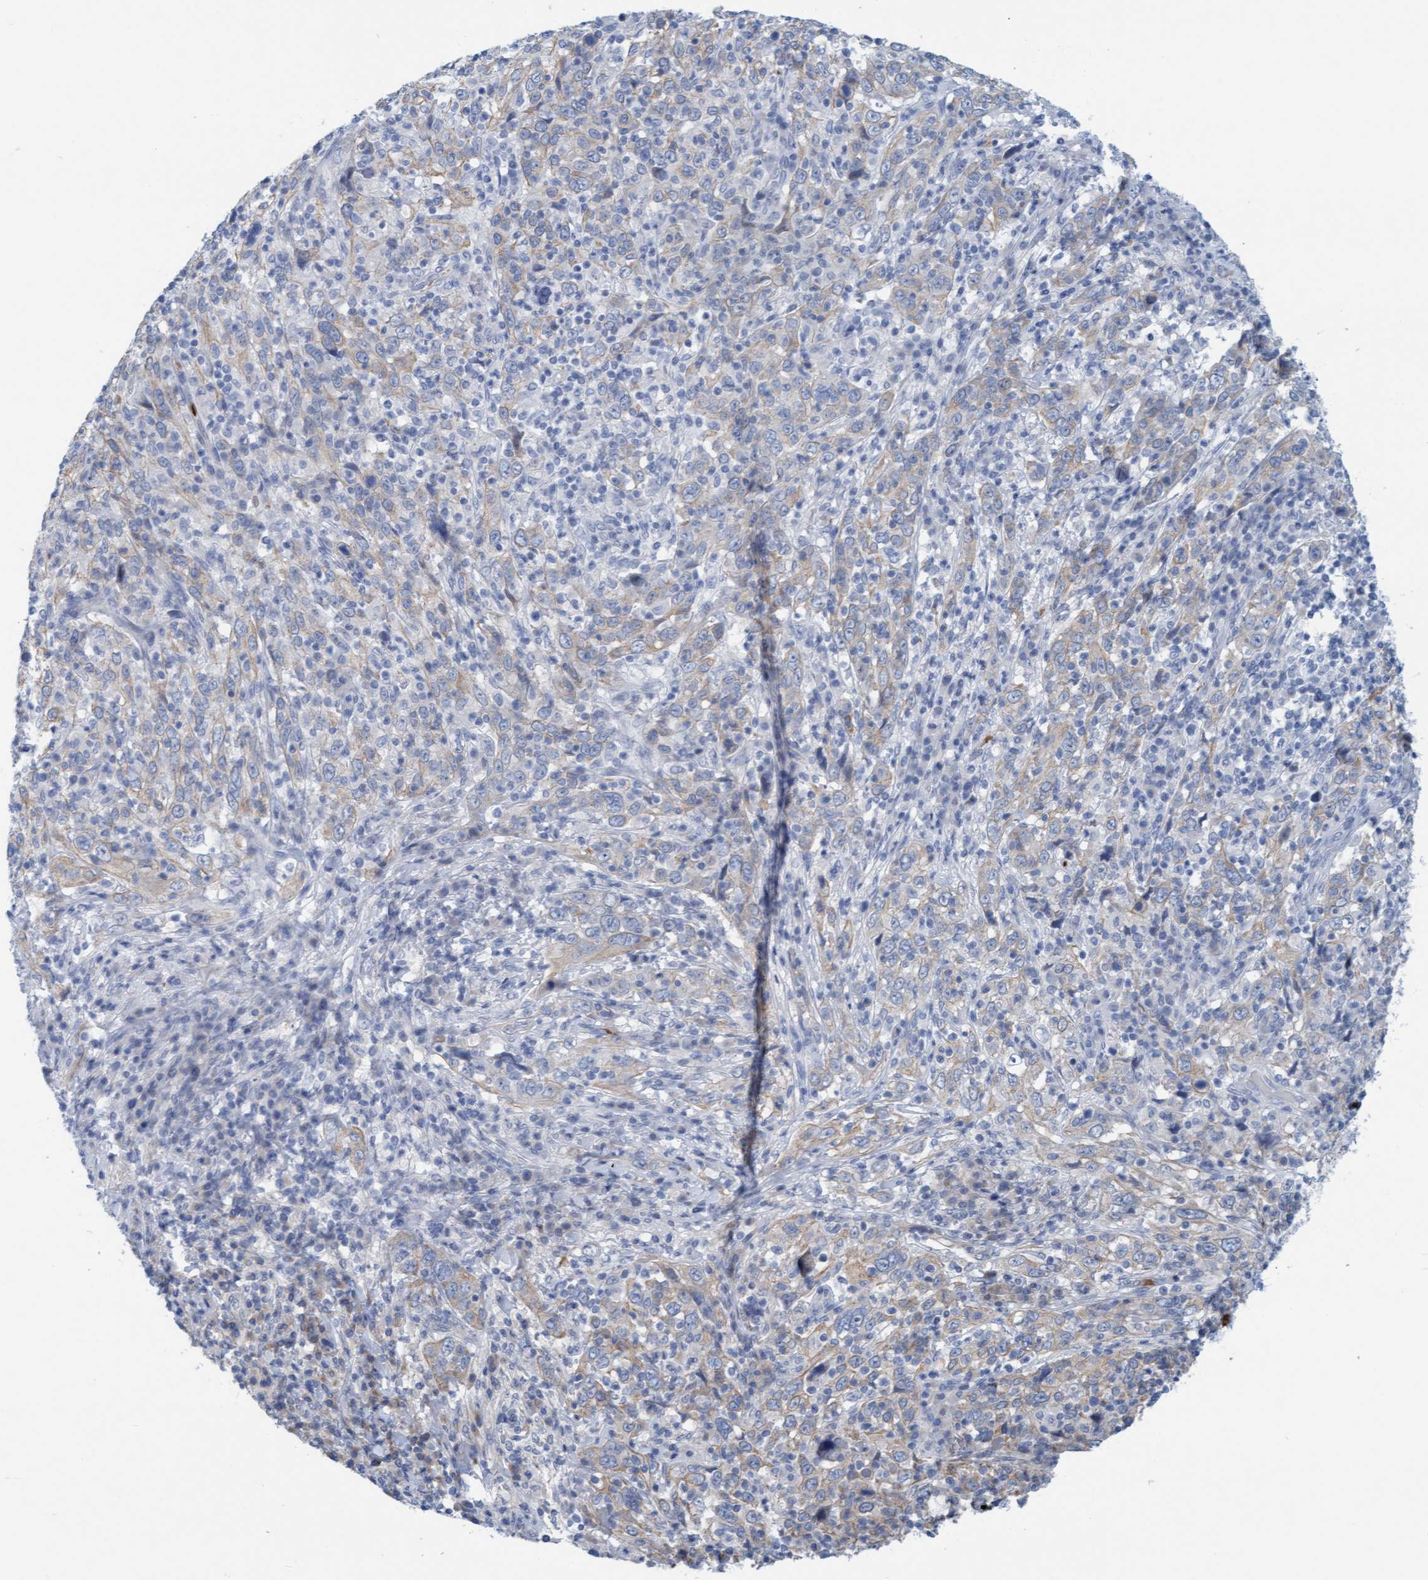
{"staining": {"intensity": "weak", "quantity": "25%-75%", "location": "cytoplasmic/membranous"}, "tissue": "cervical cancer", "cell_type": "Tumor cells", "image_type": "cancer", "snomed": [{"axis": "morphology", "description": "Squamous cell carcinoma, NOS"}, {"axis": "topography", "description": "Cervix"}], "caption": "This is an image of IHC staining of squamous cell carcinoma (cervical), which shows weak expression in the cytoplasmic/membranous of tumor cells.", "gene": "P2RX5", "patient": {"sex": "female", "age": 46}}